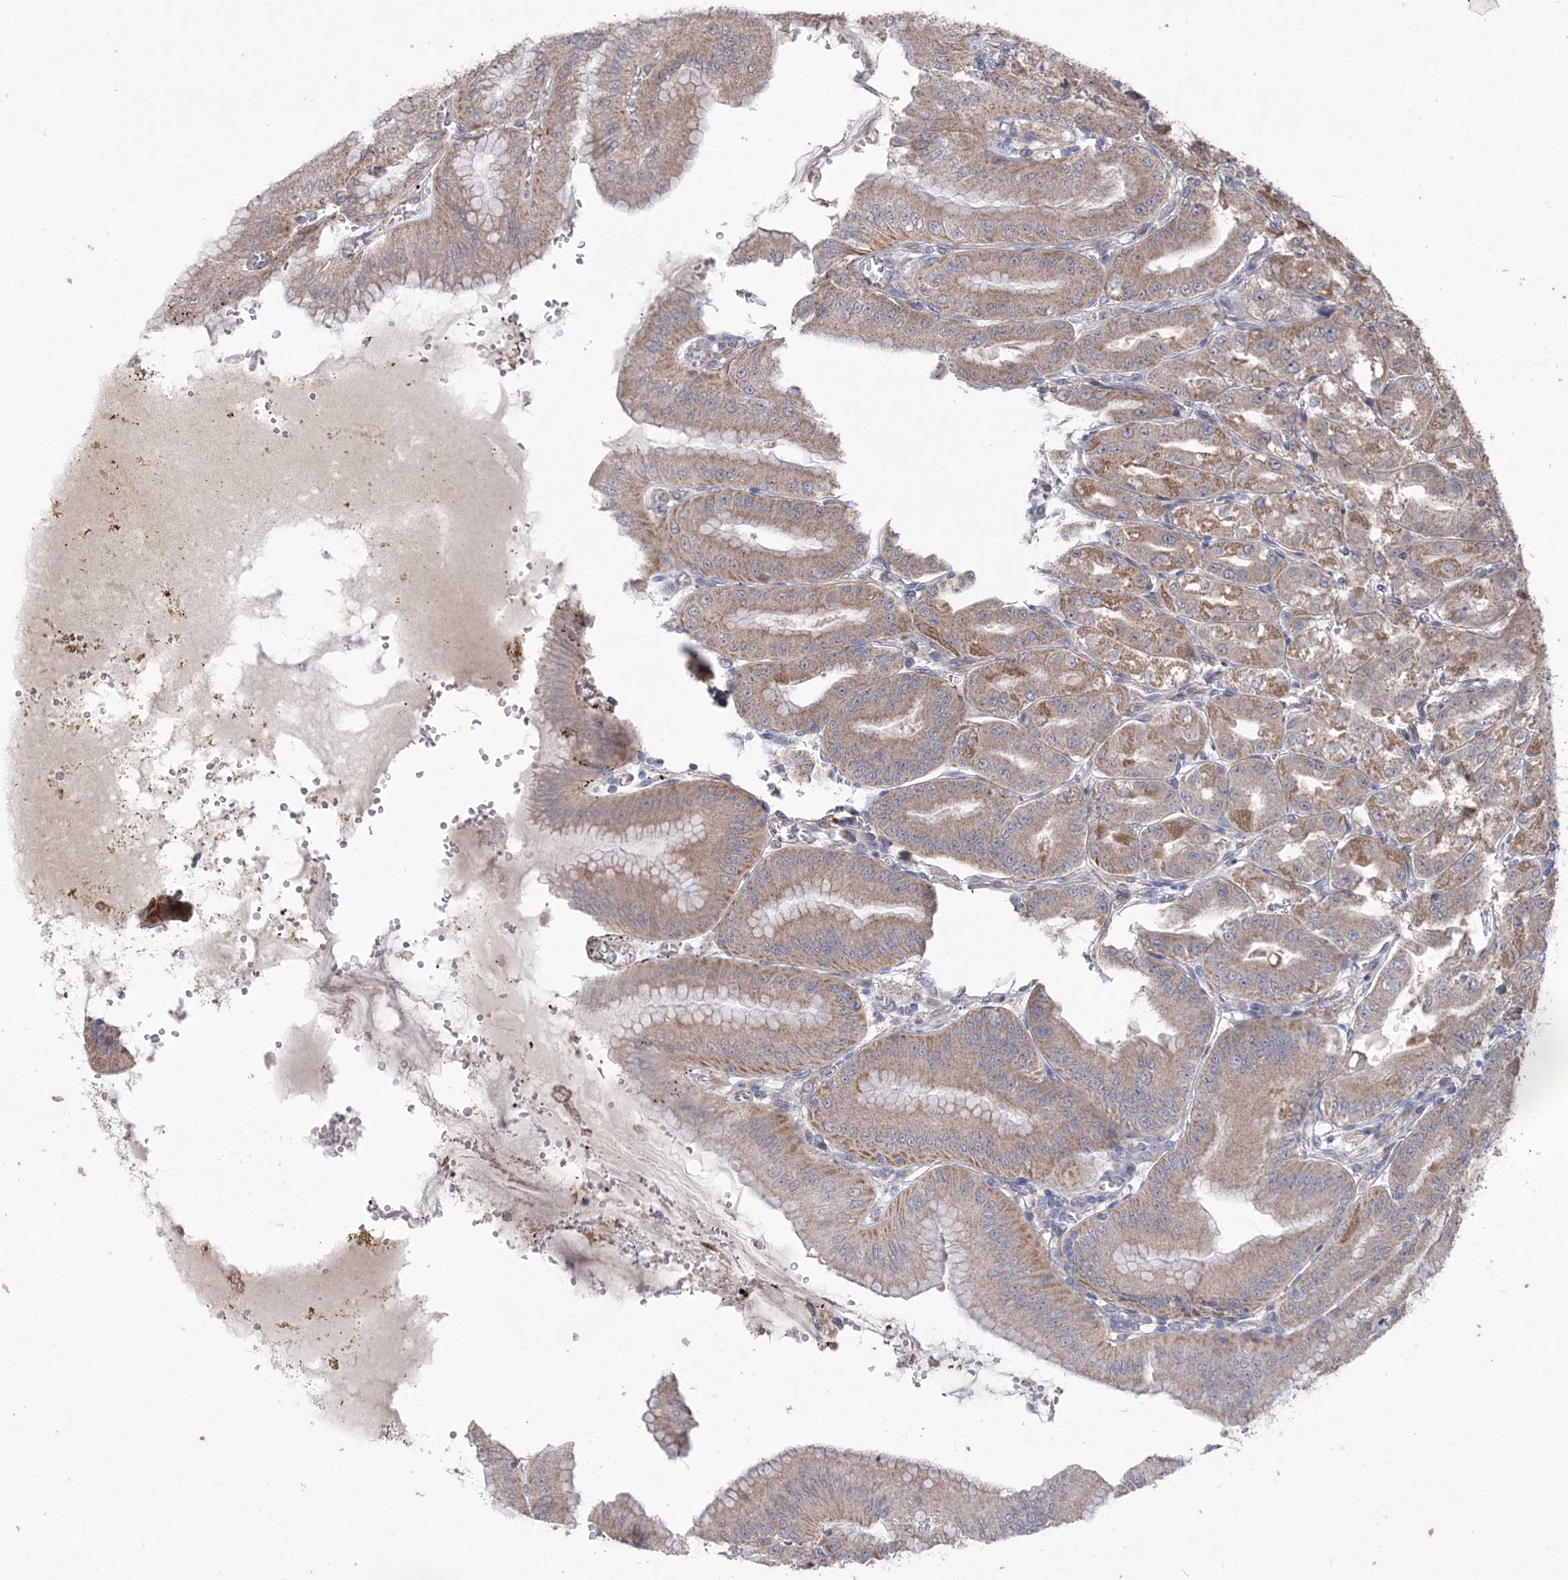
{"staining": {"intensity": "strong", "quantity": "25%-75%", "location": "cytoplasmic/membranous"}, "tissue": "stomach", "cell_type": "Glandular cells", "image_type": "normal", "snomed": [{"axis": "morphology", "description": "Normal tissue, NOS"}, {"axis": "topography", "description": "Stomach, upper"}, {"axis": "topography", "description": "Stomach, lower"}], "caption": "A brown stain highlights strong cytoplasmic/membranous expression of a protein in glandular cells of normal human stomach. Ihc stains the protein of interest in brown and the nuclei are stained blue.", "gene": "MTRF1L", "patient": {"sex": "male", "age": 71}}